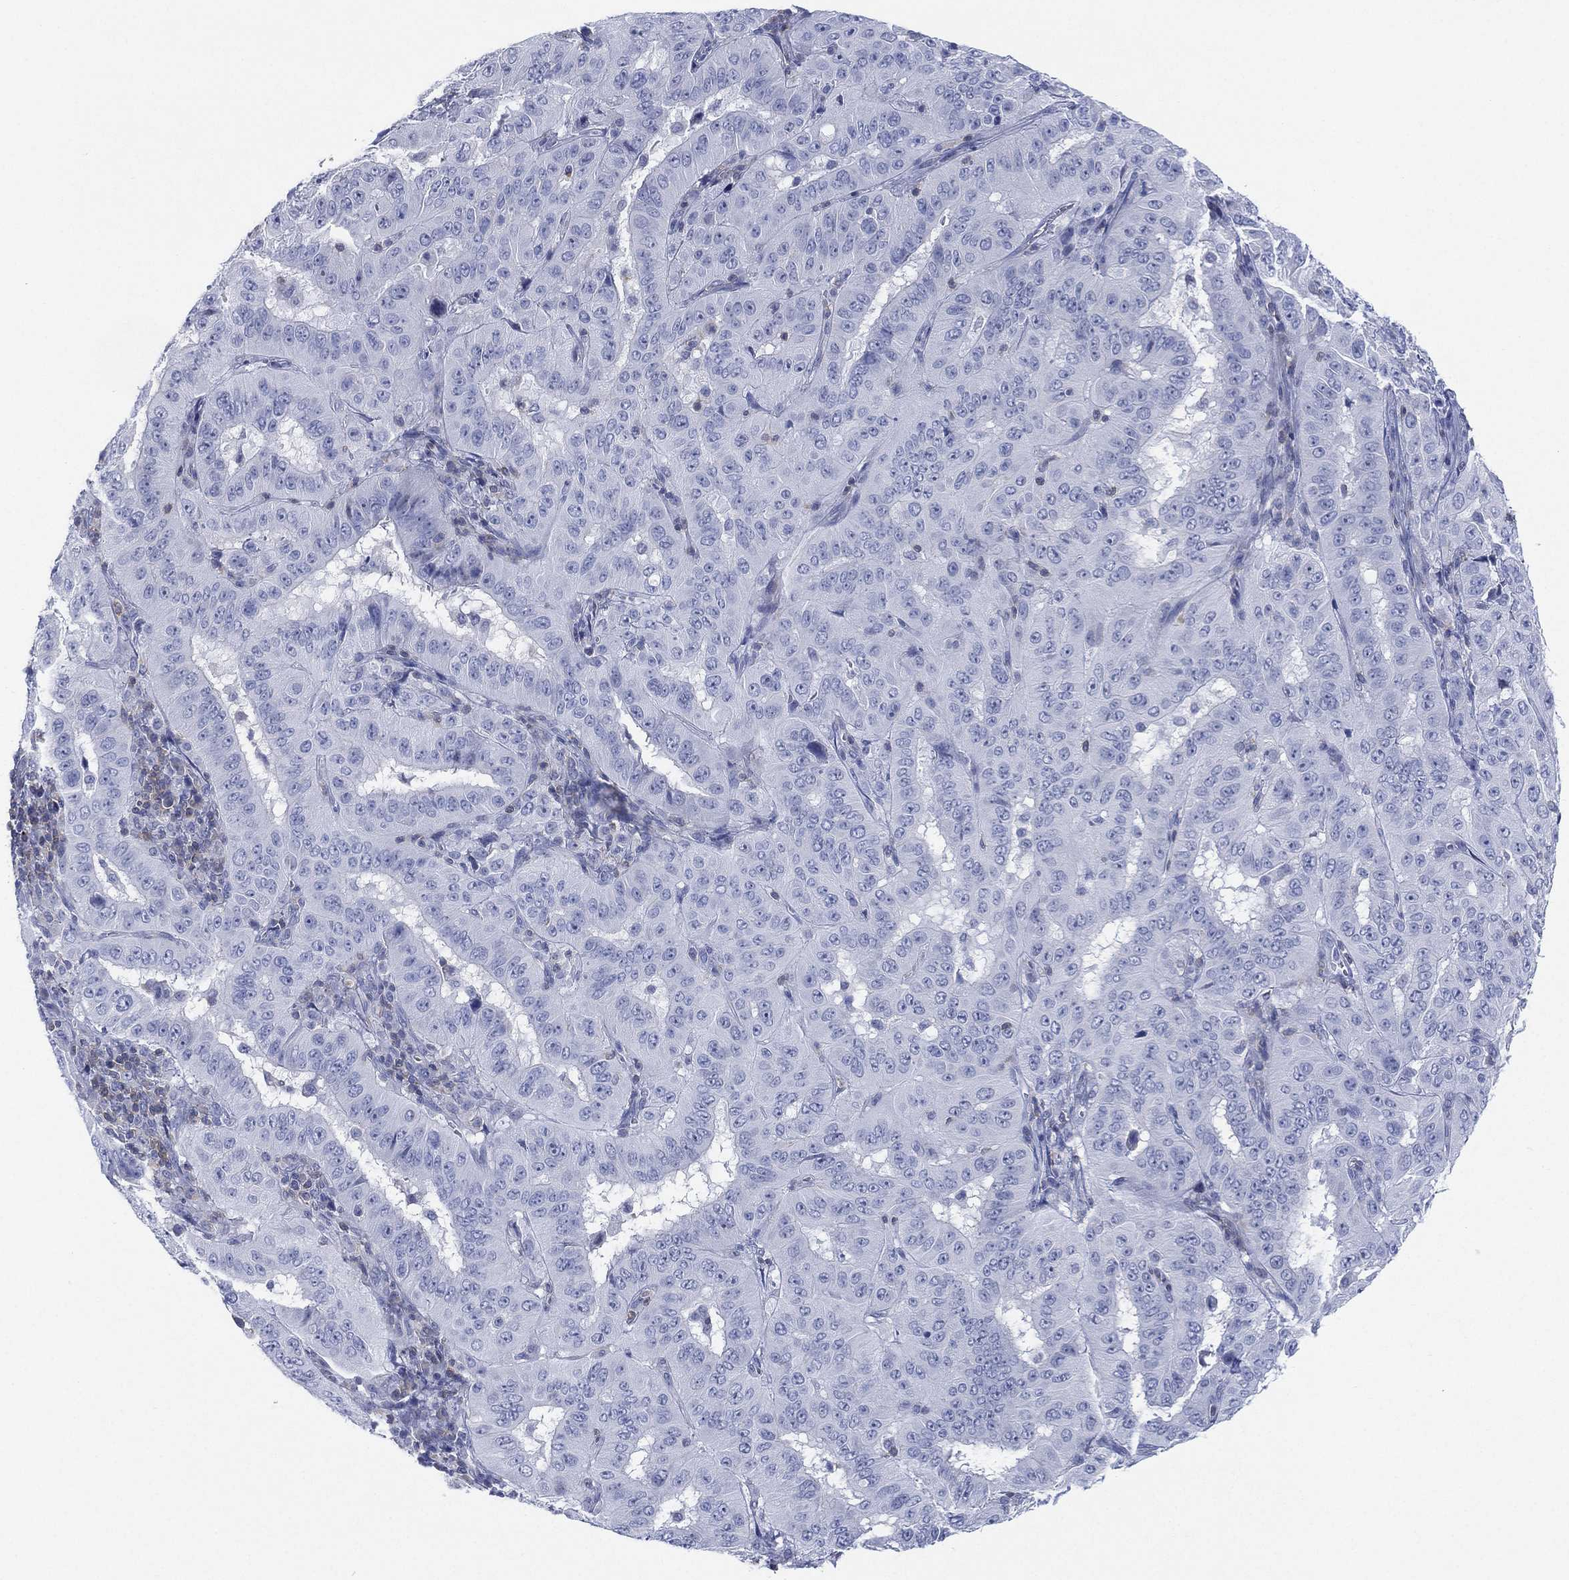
{"staining": {"intensity": "negative", "quantity": "none", "location": "none"}, "tissue": "pancreatic cancer", "cell_type": "Tumor cells", "image_type": "cancer", "snomed": [{"axis": "morphology", "description": "Adenocarcinoma, NOS"}, {"axis": "topography", "description": "Pancreas"}], "caption": "Tumor cells are negative for brown protein staining in pancreatic cancer (adenocarcinoma). (Brightfield microscopy of DAB (3,3'-diaminobenzidine) IHC at high magnification).", "gene": "SEPTIN1", "patient": {"sex": "male", "age": 63}}